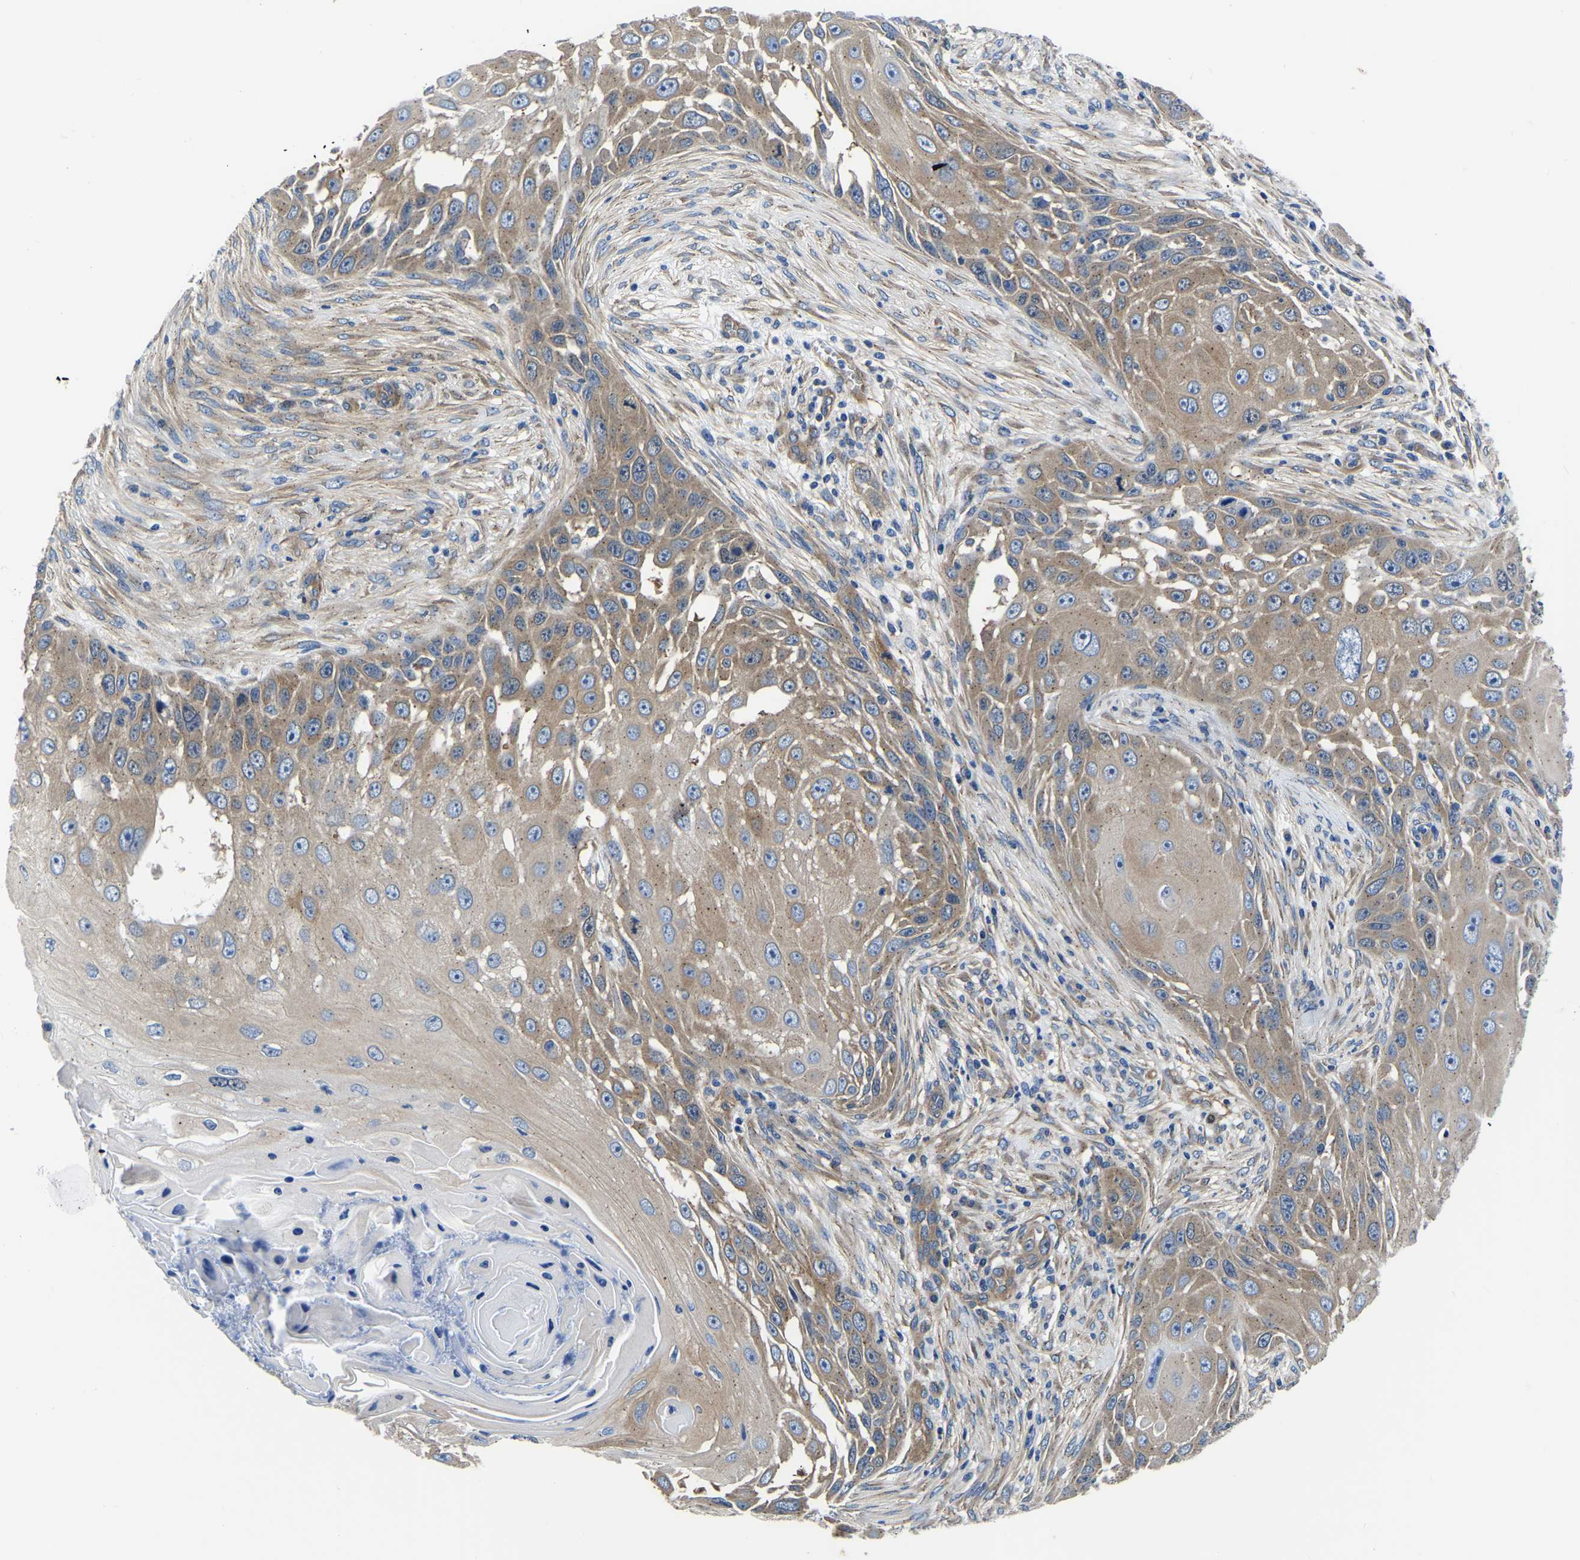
{"staining": {"intensity": "moderate", "quantity": "25%-75%", "location": "cytoplasmic/membranous"}, "tissue": "skin cancer", "cell_type": "Tumor cells", "image_type": "cancer", "snomed": [{"axis": "morphology", "description": "Squamous cell carcinoma, NOS"}, {"axis": "topography", "description": "Skin"}], "caption": "Skin cancer (squamous cell carcinoma) stained with immunohistochemistry demonstrates moderate cytoplasmic/membranous expression in approximately 25%-75% of tumor cells.", "gene": "TFG", "patient": {"sex": "female", "age": 44}}